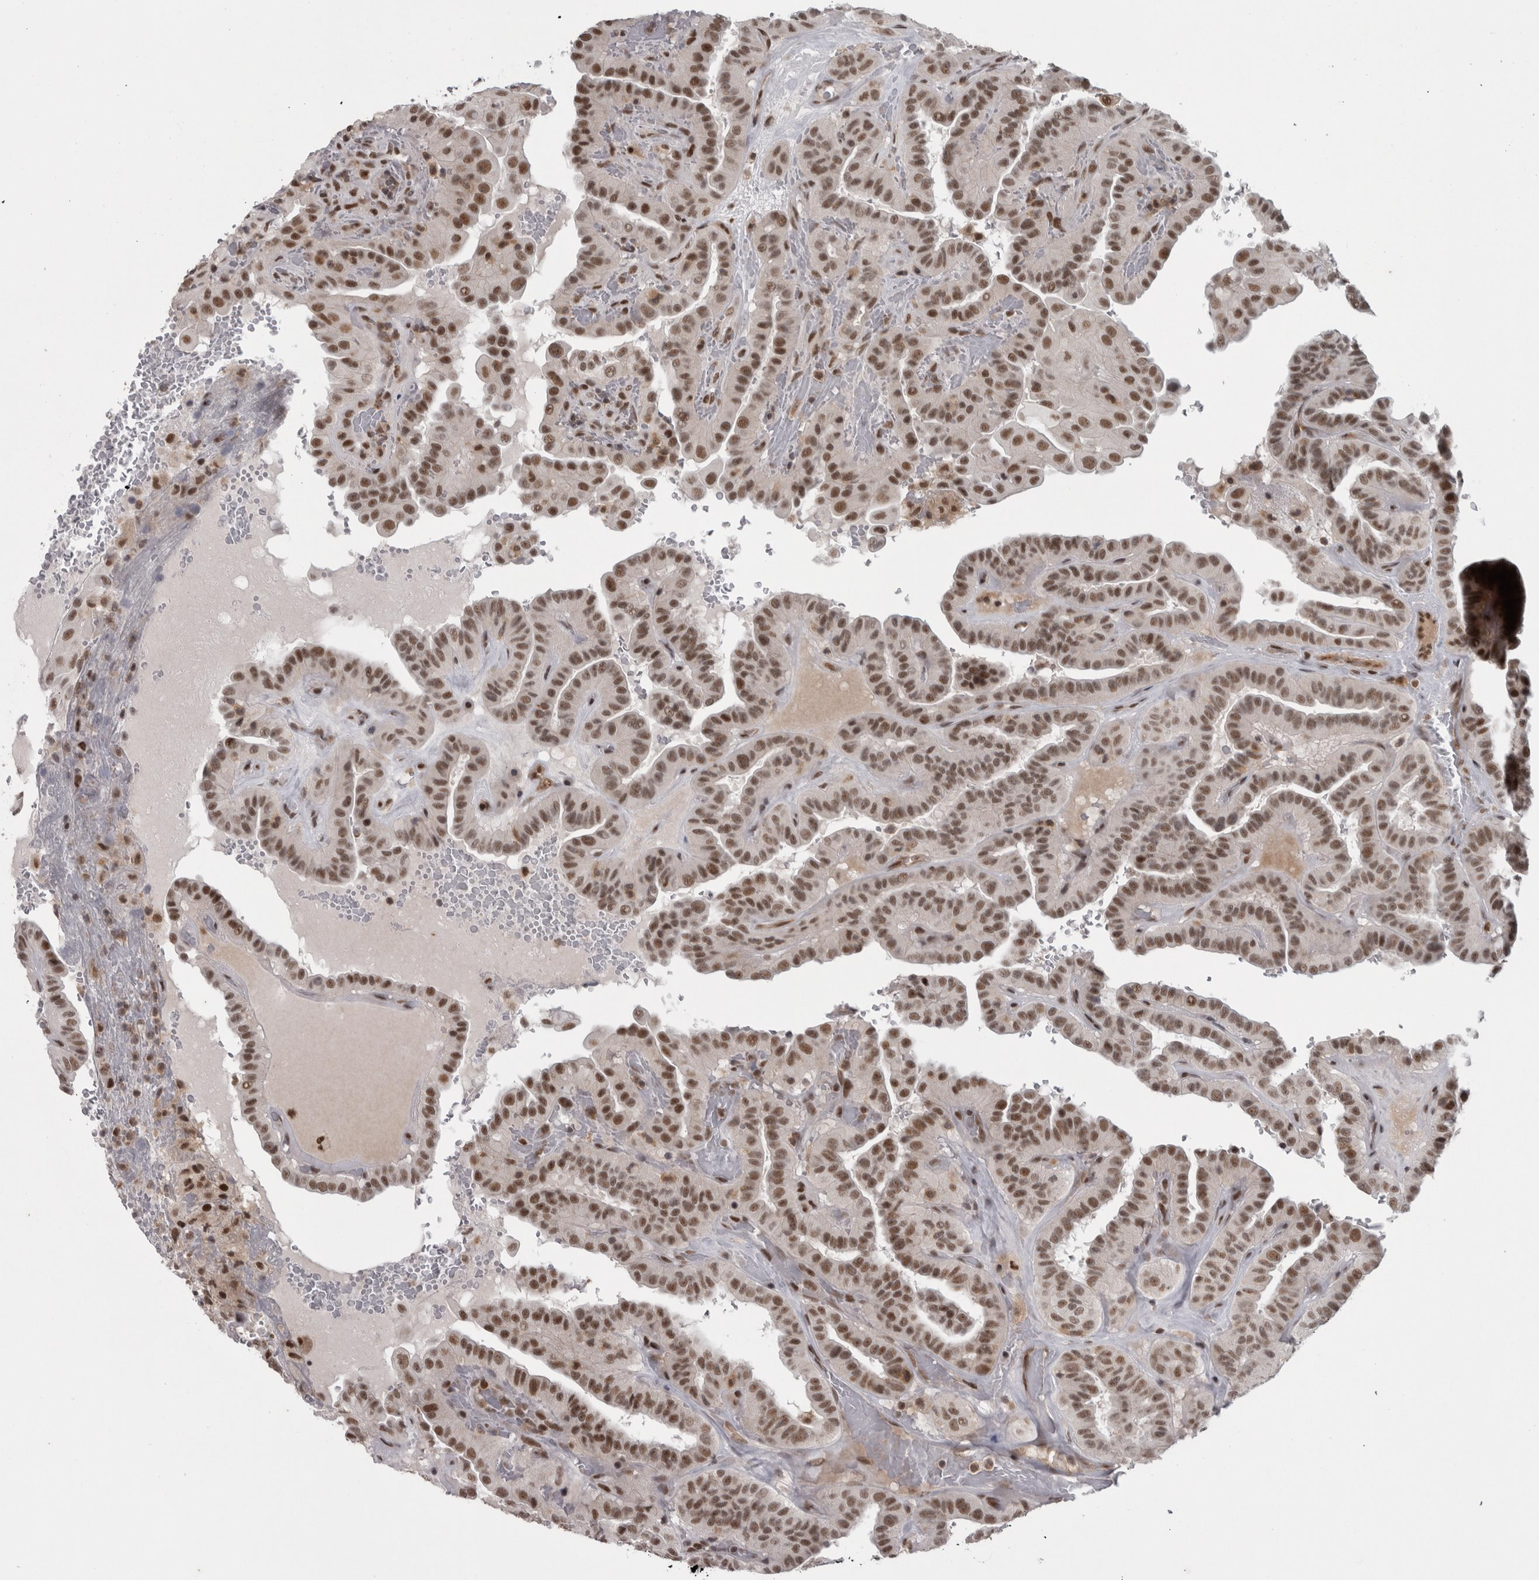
{"staining": {"intensity": "strong", "quantity": ">75%", "location": "nuclear"}, "tissue": "thyroid cancer", "cell_type": "Tumor cells", "image_type": "cancer", "snomed": [{"axis": "morphology", "description": "Papillary adenocarcinoma, NOS"}, {"axis": "topography", "description": "Thyroid gland"}], "caption": "Protein analysis of thyroid papillary adenocarcinoma tissue displays strong nuclear staining in about >75% of tumor cells. (DAB (3,3'-diaminobenzidine) = brown stain, brightfield microscopy at high magnification).", "gene": "MICU3", "patient": {"sex": "male", "age": 77}}